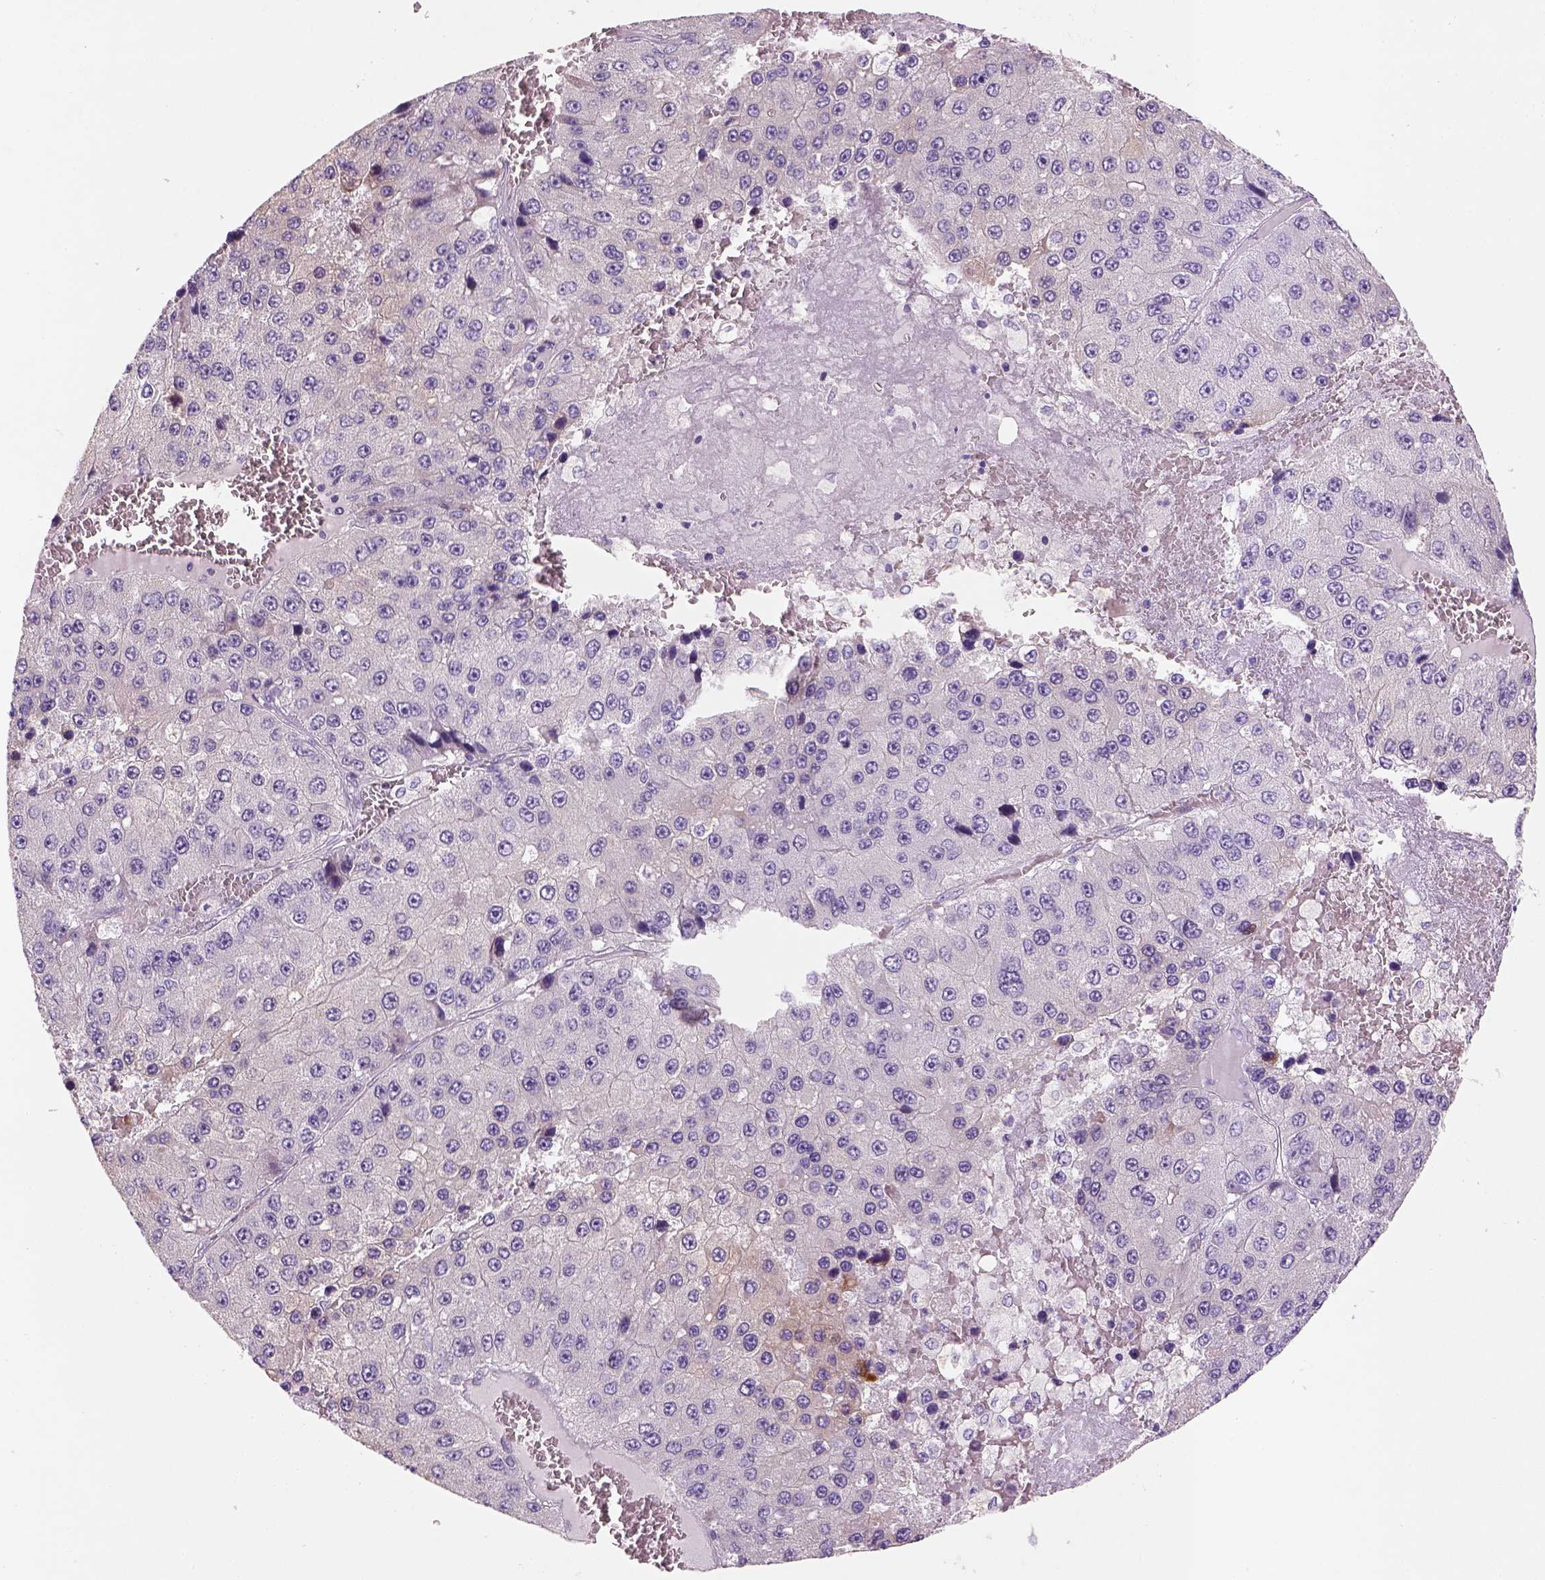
{"staining": {"intensity": "negative", "quantity": "none", "location": "none"}, "tissue": "liver cancer", "cell_type": "Tumor cells", "image_type": "cancer", "snomed": [{"axis": "morphology", "description": "Carcinoma, Hepatocellular, NOS"}, {"axis": "topography", "description": "Liver"}], "caption": "Liver cancer was stained to show a protein in brown. There is no significant staining in tumor cells.", "gene": "NUDT6", "patient": {"sex": "female", "age": 73}}